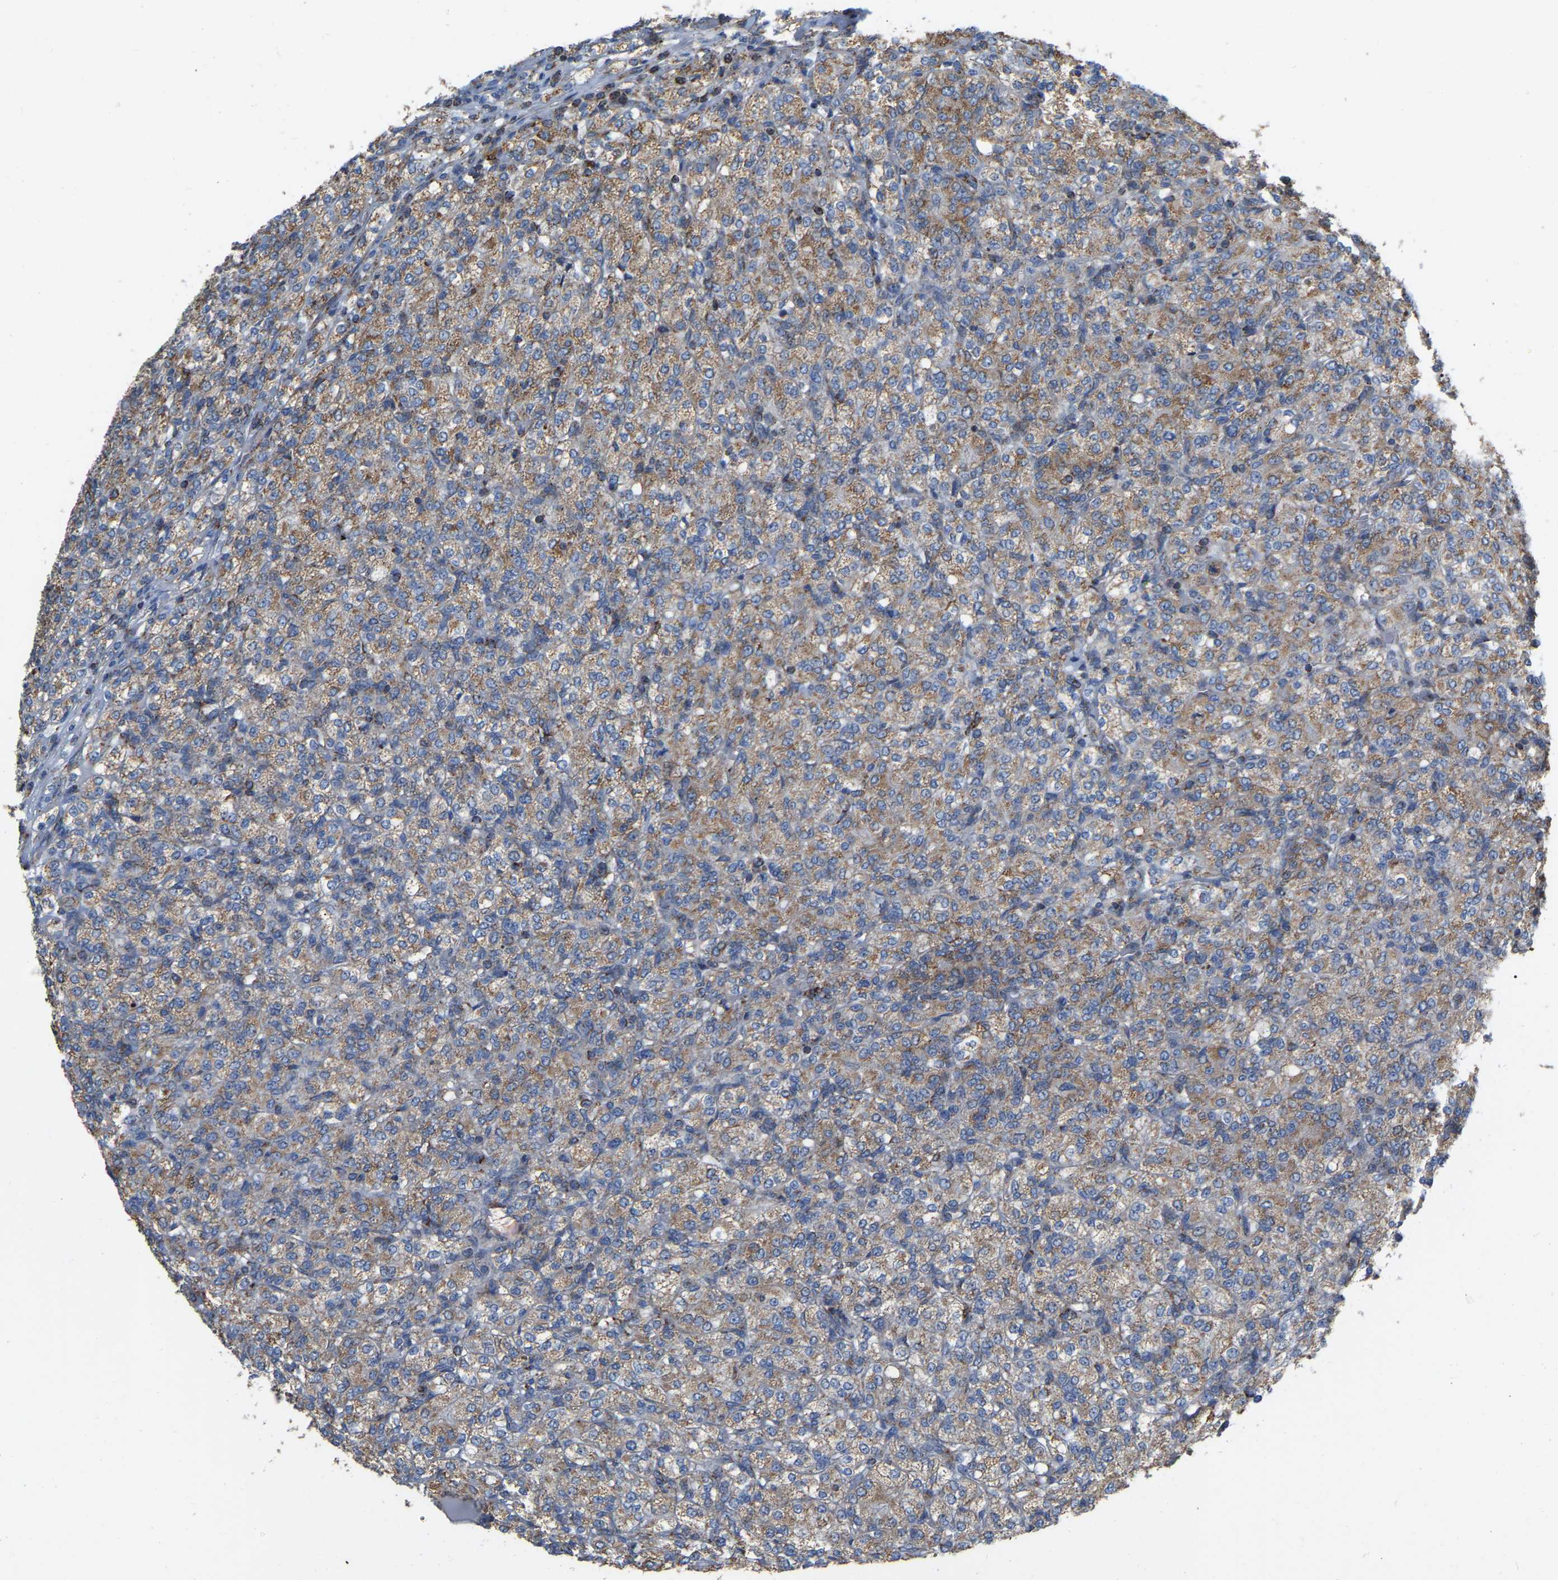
{"staining": {"intensity": "moderate", "quantity": ">75%", "location": "cytoplasmic/membranous"}, "tissue": "renal cancer", "cell_type": "Tumor cells", "image_type": "cancer", "snomed": [{"axis": "morphology", "description": "Adenocarcinoma, NOS"}, {"axis": "topography", "description": "Kidney"}], "caption": "An immunohistochemistry image of tumor tissue is shown. Protein staining in brown labels moderate cytoplasmic/membranous positivity in renal cancer within tumor cells.", "gene": "CBLB", "patient": {"sex": "male", "age": 77}}